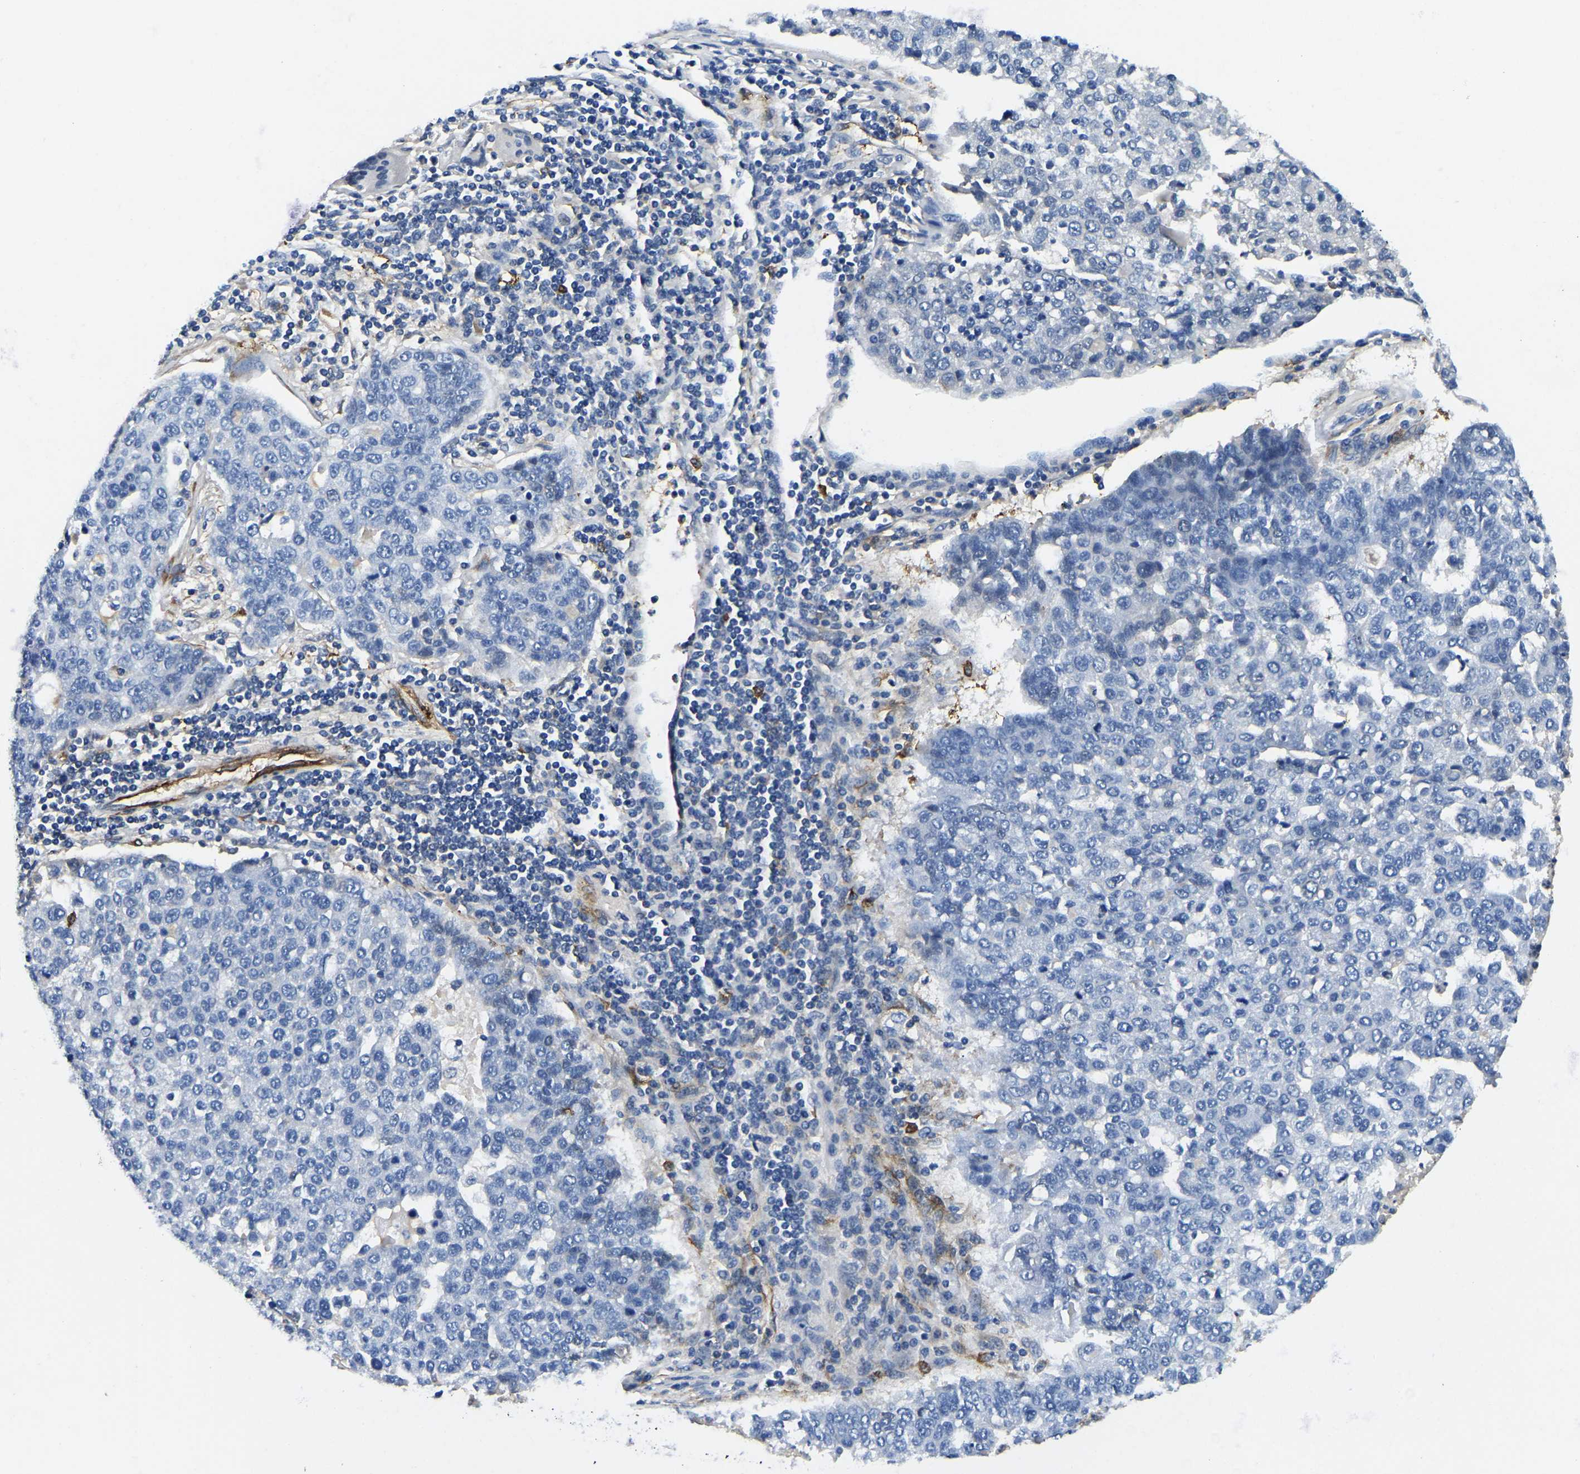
{"staining": {"intensity": "negative", "quantity": "none", "location": "none"}, "tissue": "pancreatic cancer", "cell_type": "Tumor cells", "image_type": "cancer", "snomed": [{"axis": "morphology", "description": "Adenocarcinoma, NOS"}, {"axis": "topography", "description": "Pancreas"}], "caption": "A histopathology image of human pancreatic cancer (adenocarcinoma) is negative for staining in tumor cells. The staining is performed using DAB (3,3'-diaminobenzidine) brown chromogen with nuclei counter-stained in using hematoxylin.", "gene": "DUSP8", "patient": {"sex": "female", "age": 61}}